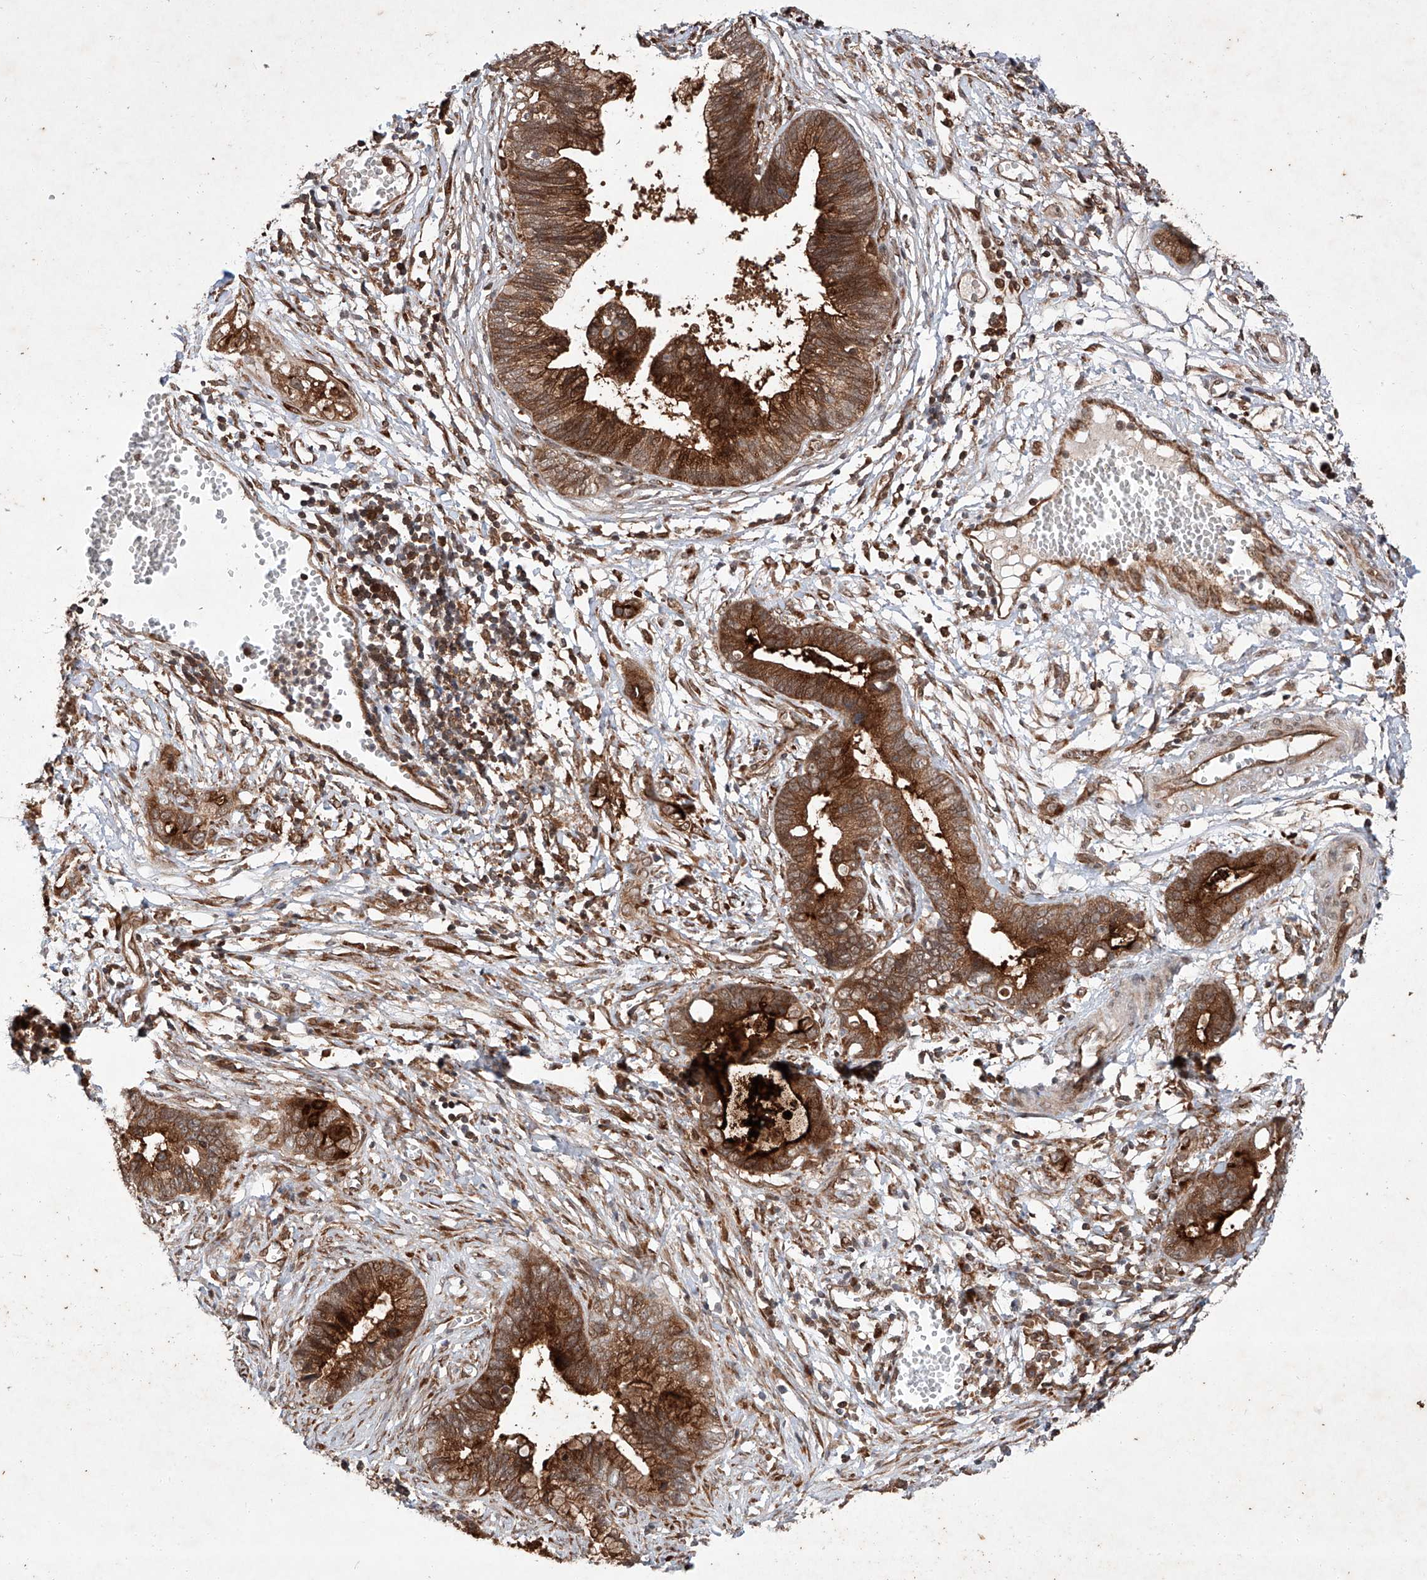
{"staining": {"intensity": "strong", "quantity": ">75%", "location": "cytoplasmic/membranous"}, "tissue": "cervical cancer", "cell_type": "Tumor cells", "image_type": "cancer", "snomed": [{"axis": "morphology", "description": "Adenocarcinoma, NOS"}, {"axis": "topography", "description": "Cervix"}], "caption": "Protein staining of adenocarcinoma (cervical) tissue shows strong cytoplasmic/membranous expression in approximately >75% of tumor cells.", "gene": "ZFP28", "patient": {"sex": "female", "age": 44}}